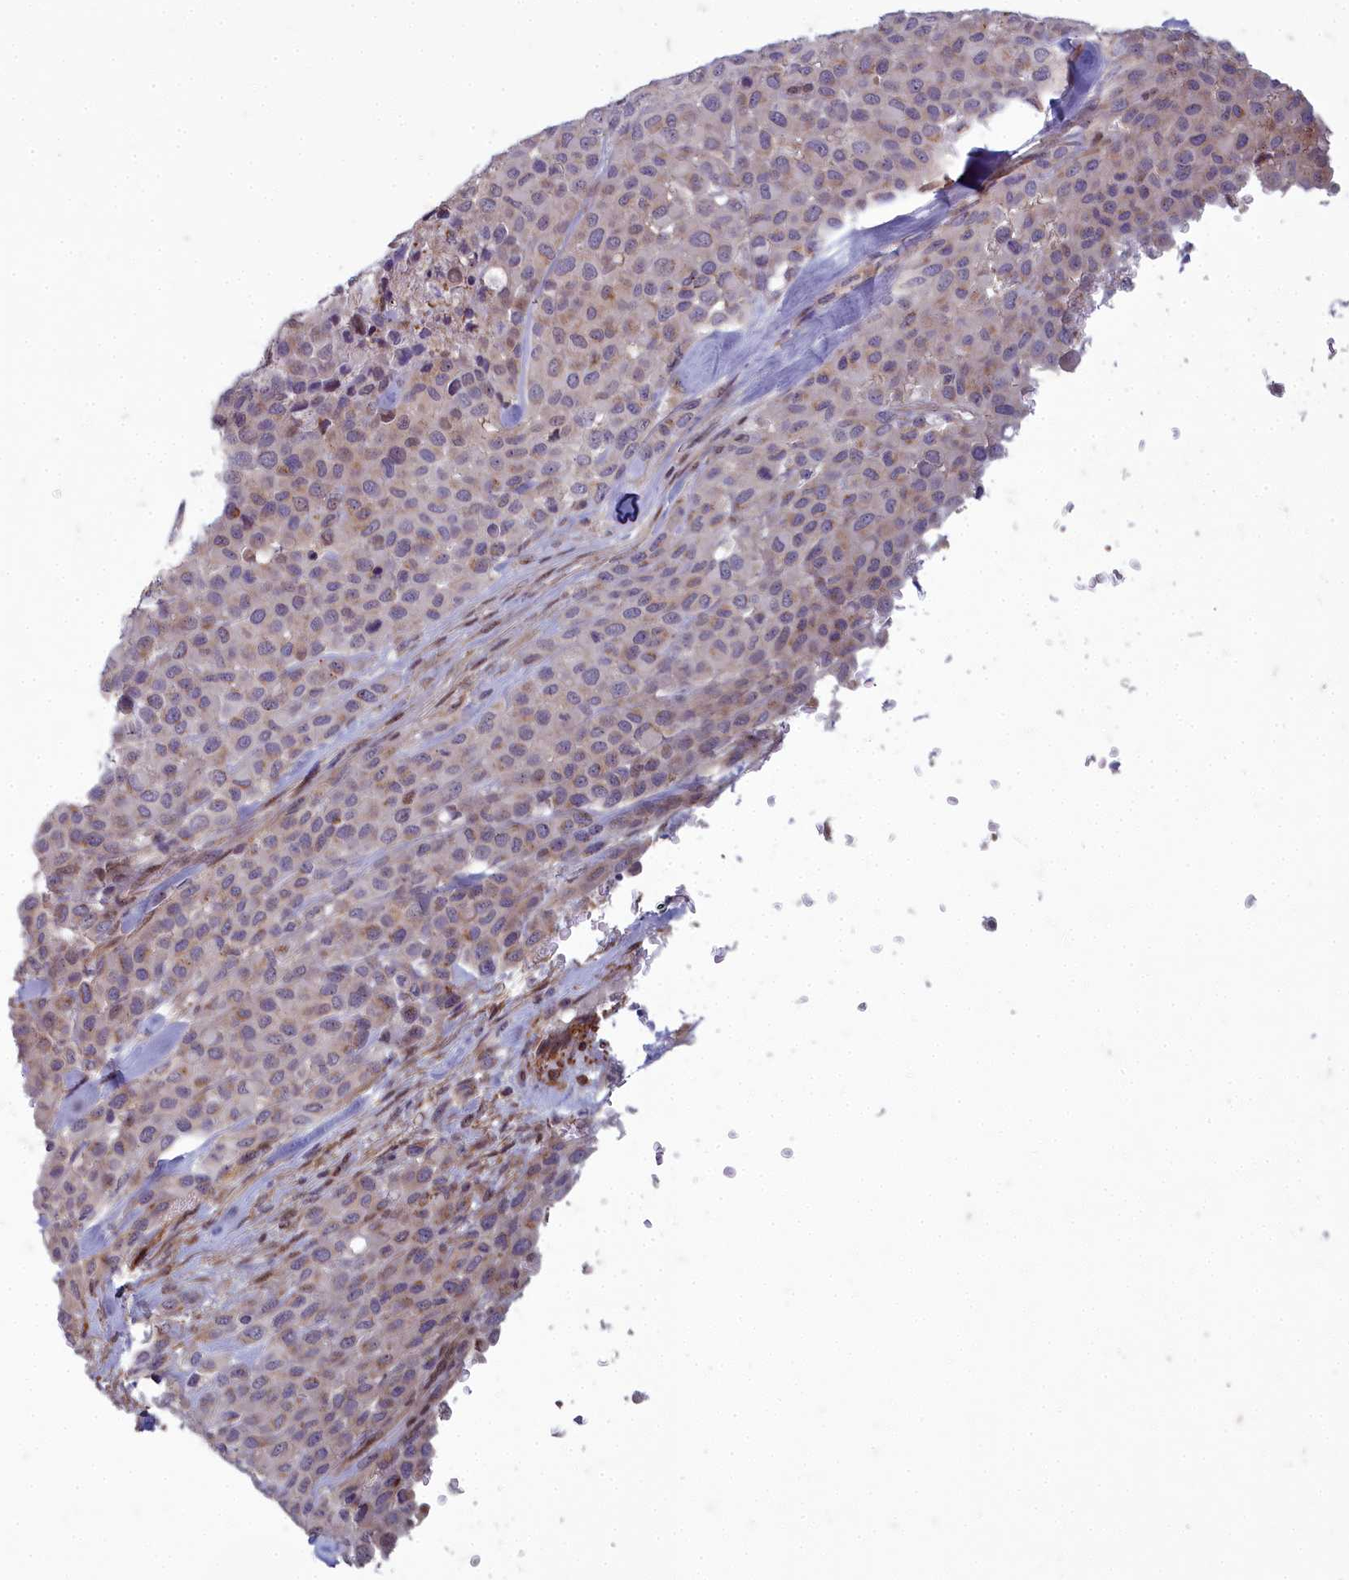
{"staining": {"intensity": "weak", "quantity": "25%-75%", "location": "cytoplasmic/membranous"}, "tissue": "melanoma", "cell_type": "Tumor cells", "image_type": "cancer", "snomed": [{"axis": "morphology", "description": "Malignant melanoma, Metastatic site"}, {"axis": "topography", "description": "Skin"}], "caption": "About 25%-75% of tumor cells in malignant melanoma (metastatic site) reveal weak cytoplasmic/membranous protein positivity as visualized by brown immunohistochemical staining.", "gene": "ZNF626", "patient": {"sex": "female", "age": 81}}